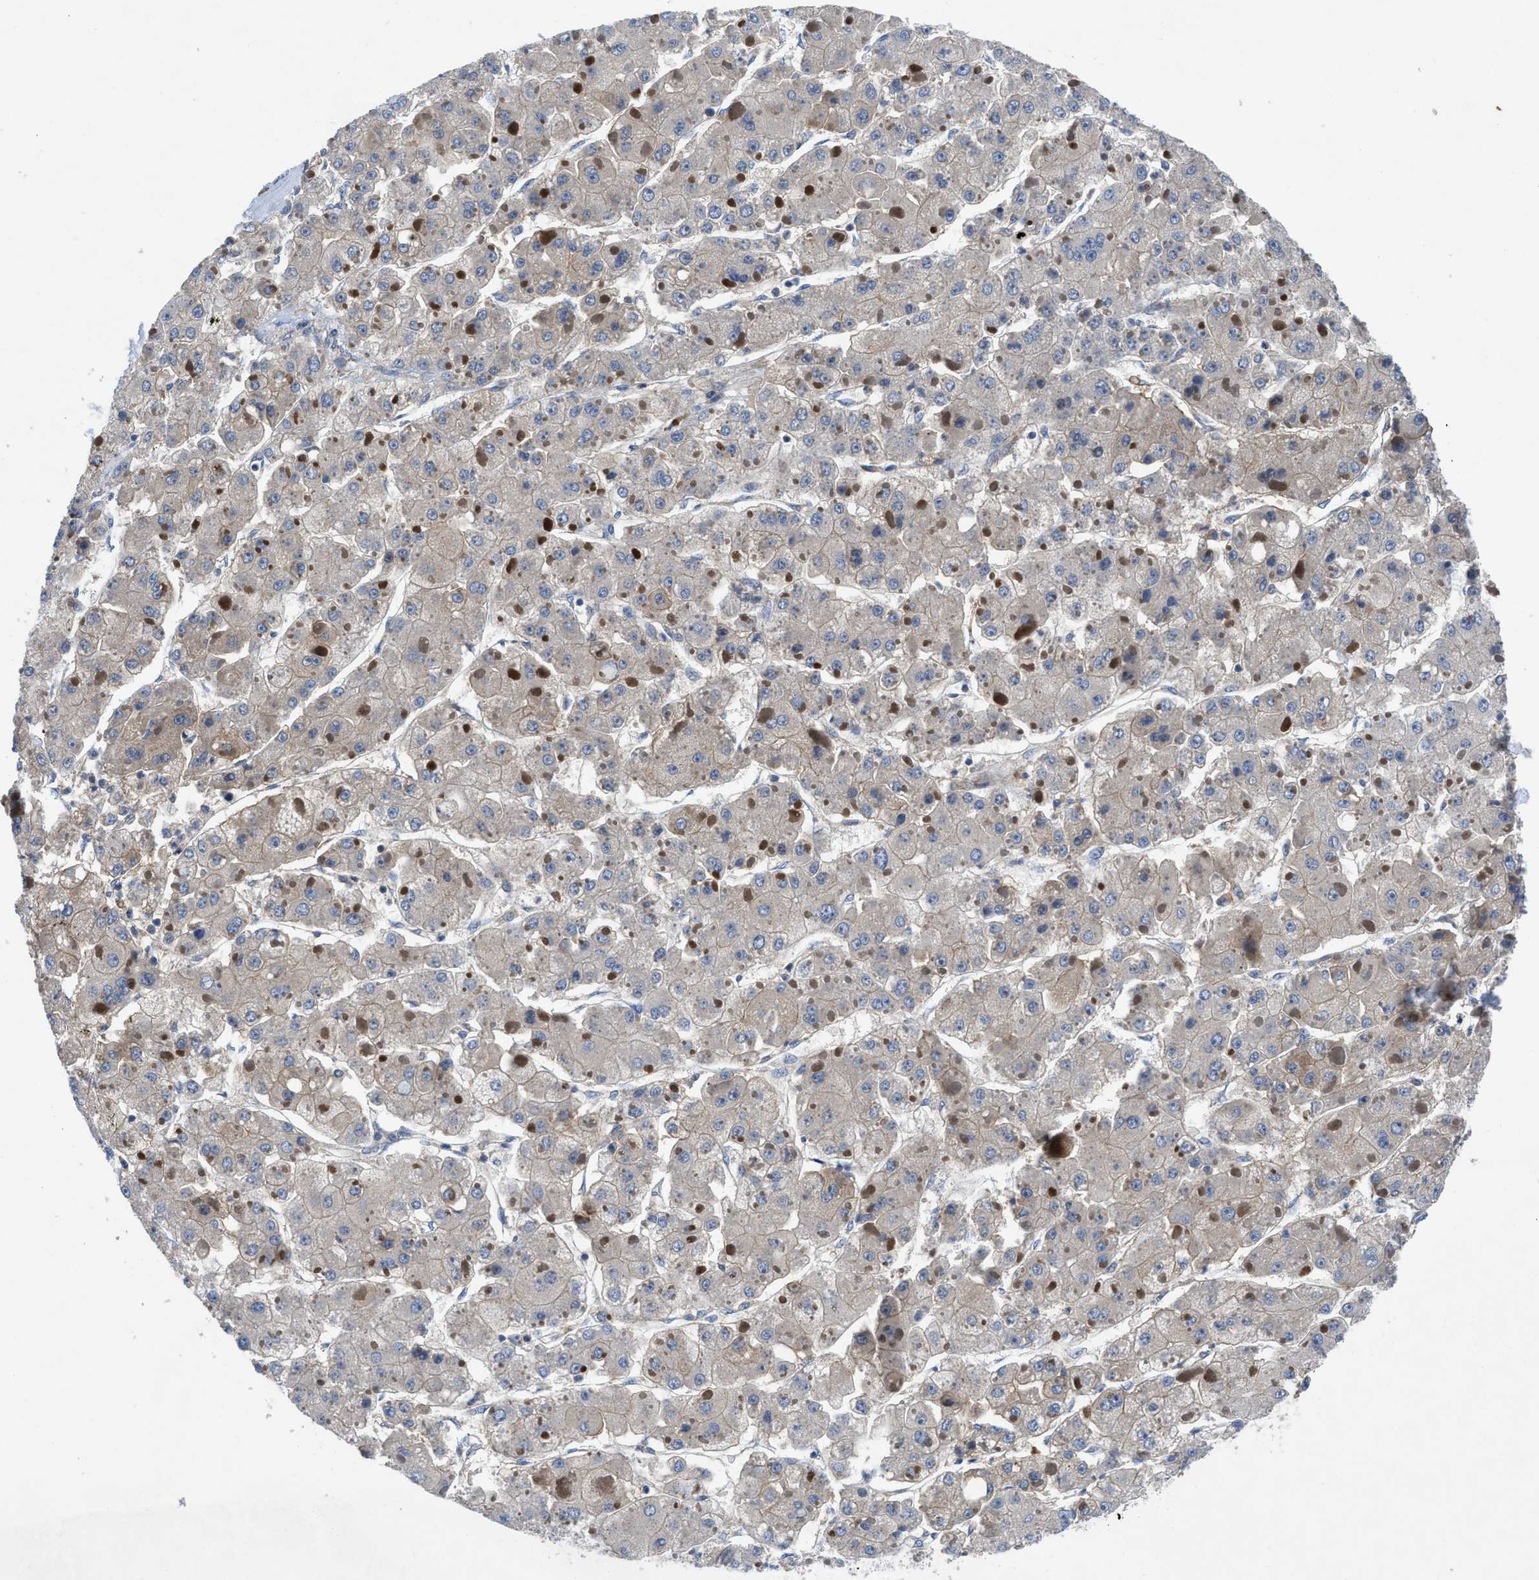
{"staining": {"intensity": "negative", "quantity": "none", "location": "none"}, "tissue": "liver cancer", "cell_type": "Tumor cells", "image_type": "cancer", "snomed": [{"axis": "morphology", "description": "Carcinoma, Hepatocellular, NOS"}, {"axis": "topography", "description": "Liver"}], "caption": "IHC micrograph of neoplastic tissue: liver cancer (hepatocellular carcinoma) stained with DAB (3,3'-diaminobenzidine) demonstrates no significant protein staining in tumor cells. (Brightfield microscopy of DAB (3,3'-diaminobenzidine) IHC at high magnification).", "gene": "PANX1", "patient": {"sex": "female", "age": 73}}